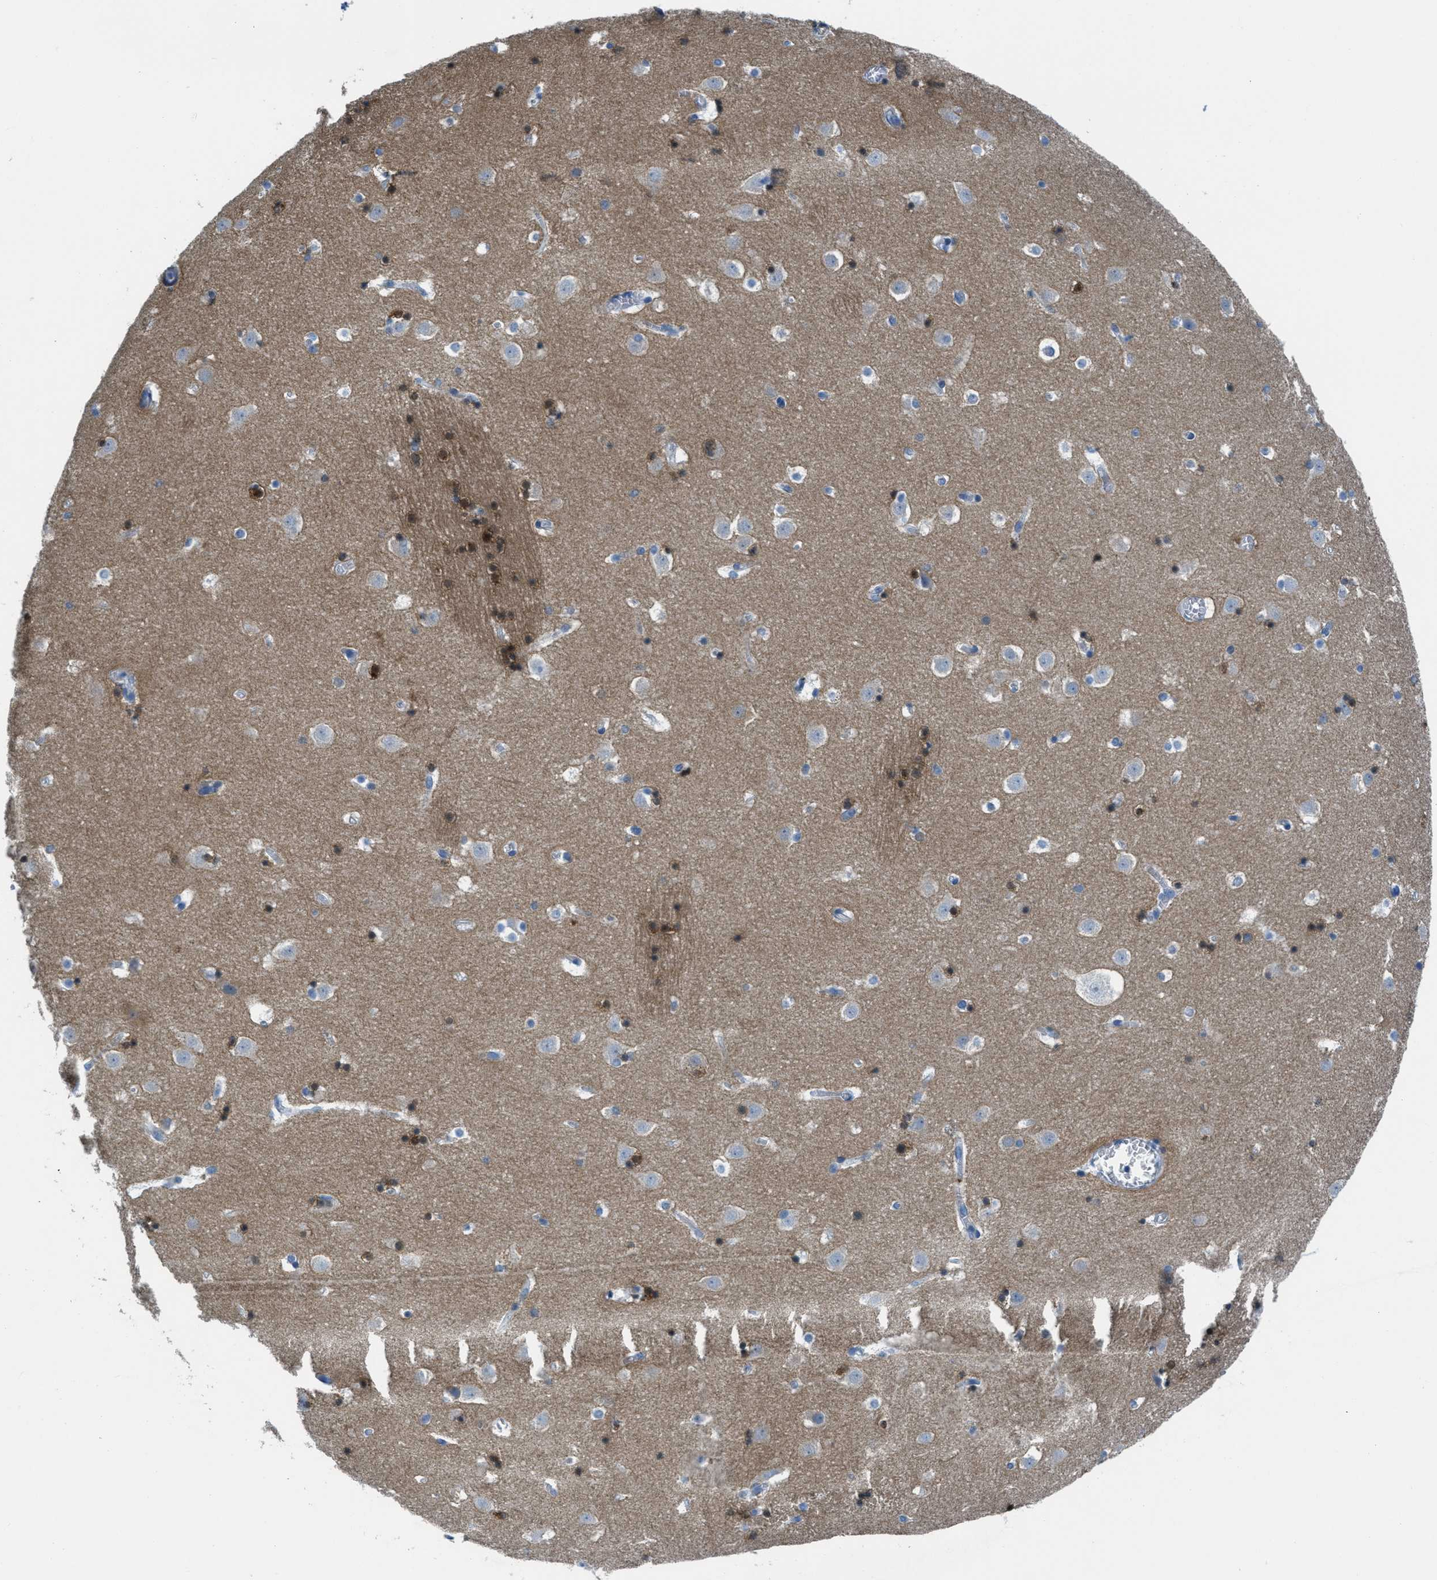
{"staining": {"intensity": "strong", "quantity": "<25%", "location": "cytoplasmic/membranous"}, "tissue": "caudate", "cell_type": "Glial cells", "image_type": "normal", "snomed": [{"axis": "morphology", "description": "Normal tissue, NOS"}, {"axis": "topography", "description": "Lateral ventricle wall"}], "caption": "Caudate stained with DAB immunohistochemistry (IHC) shows medium levels of strong cytoplasmic/membranous positivity in approximately <25% of glial cells. The staining was performed using DAB to visualize the protein expression in brown, while the nuclei were stained in blue with hematoxylin (Magnification: 20x).", "gene": "MAPRE2", "patient": {"sex": "male", "age": 45}}